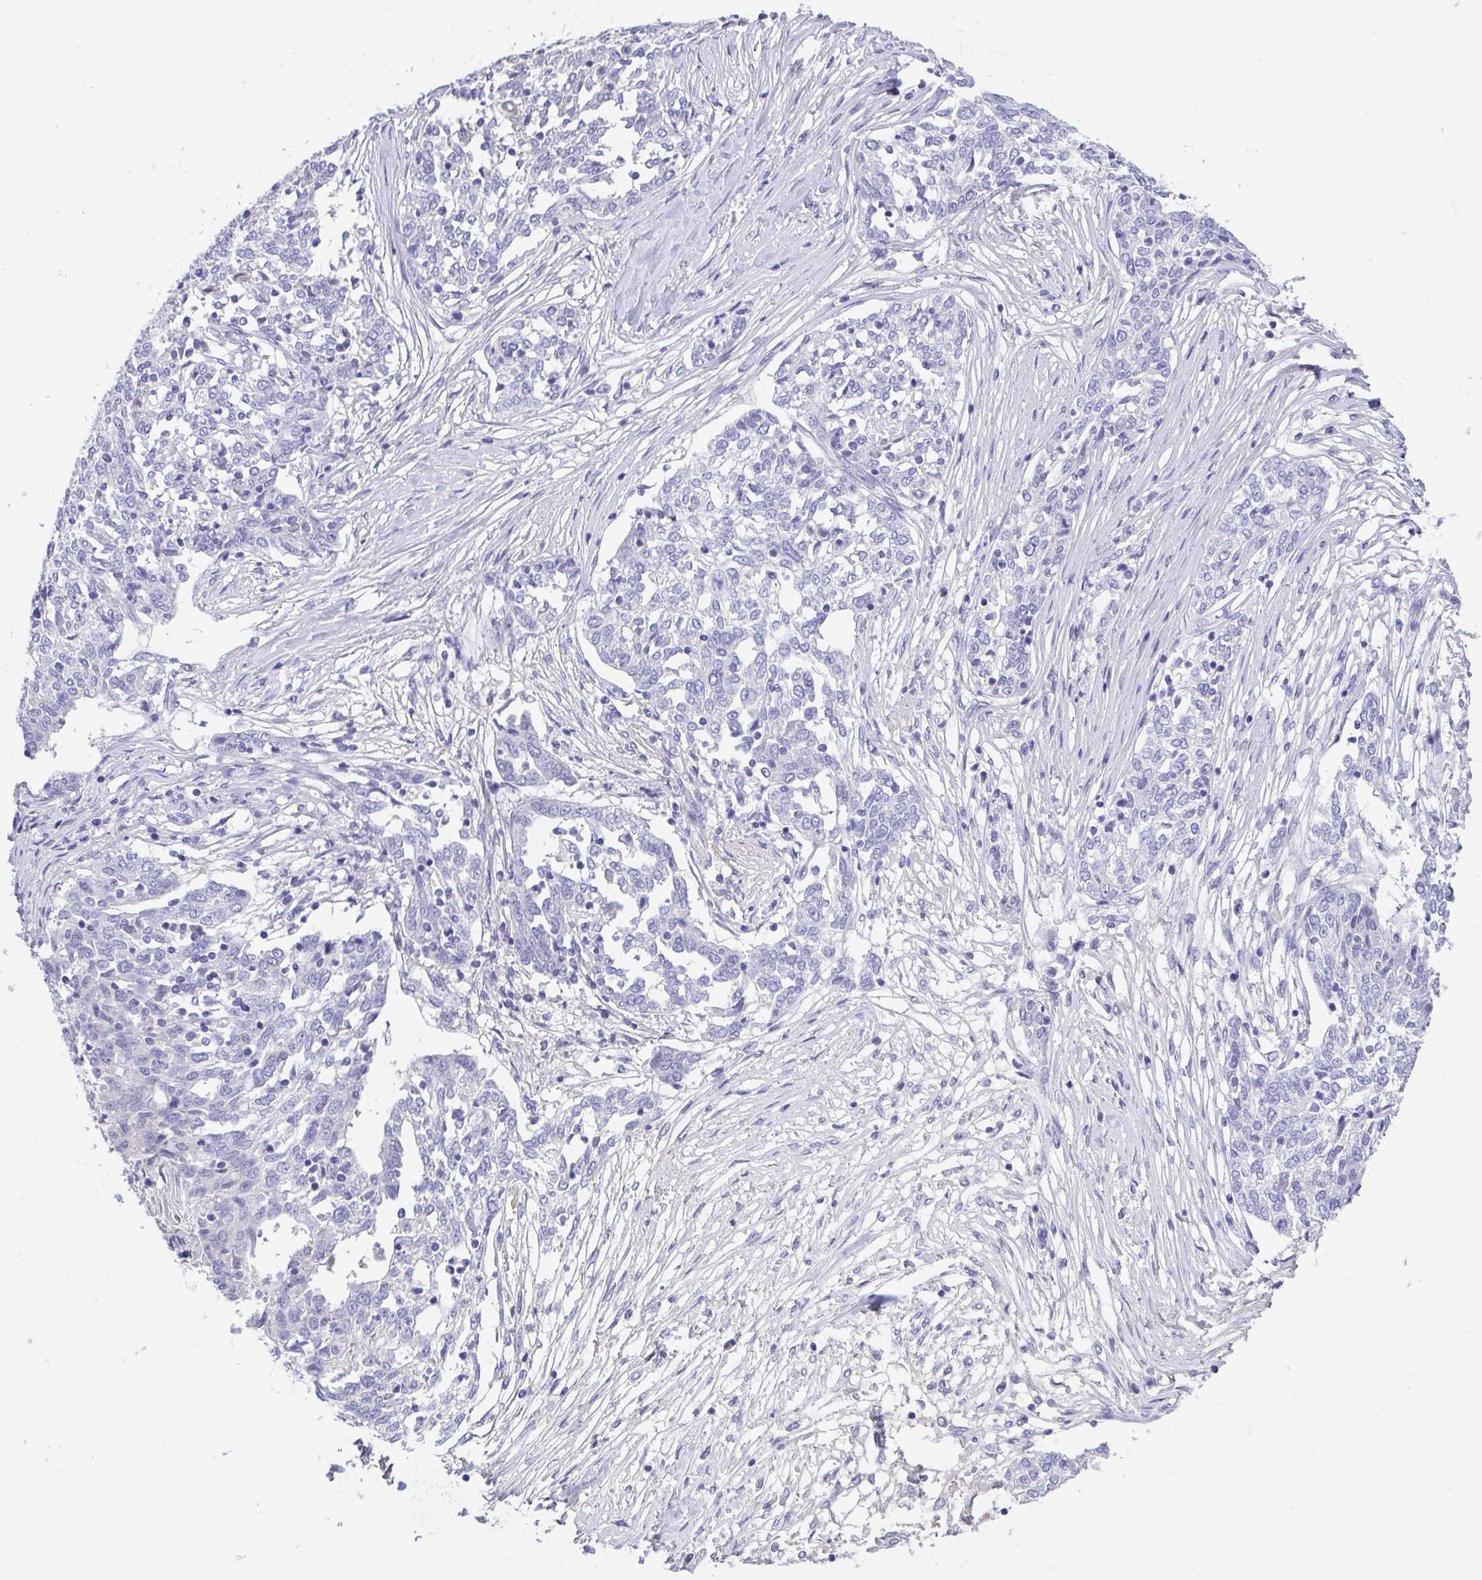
{"staining": {"intensity": "negative", "quantity": "none", "location": "none"}, "tissue": "ovarian cancer", "cell_type": "Tumor cells", "image_type": "cancer", "snomed": [{"axis": "morphology", "description": "Cystadenocarcinoma, serous, NOS"}, {"axis": "topography", "description": "Ovary"}], "caption": "Micrograph shows no protein staining in tumor cells of ovarian serous cystadenocarcinoma tissue.", "gene": "TREH", "patient": {"sex": "female", "age": 67}}